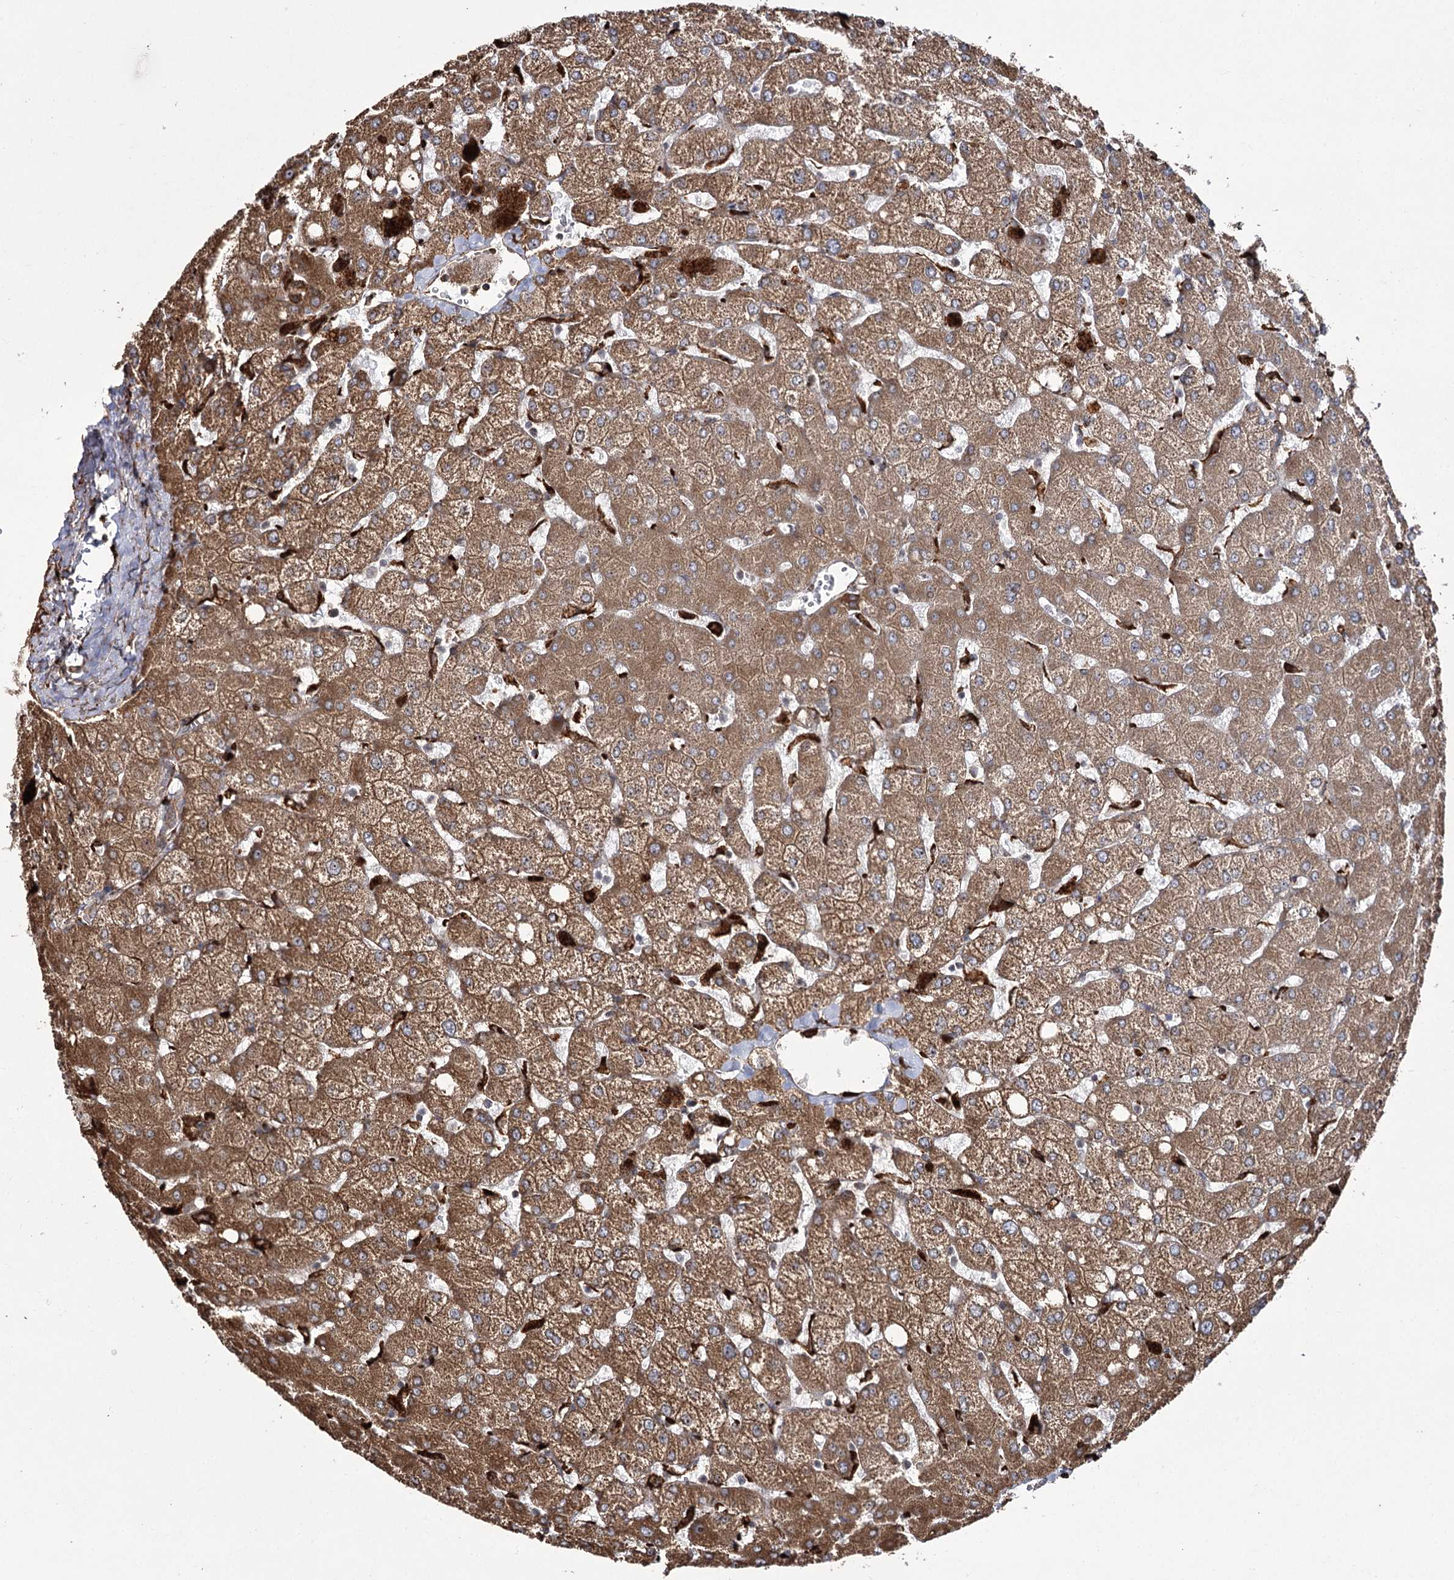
{"staining": {"intensity": "moderate", "quantity": ">75%", "location": "cytoplasmic/membranous"}, "tissue": "liver", "cell_type": "Hepatocytes", "image_type": "normal", "snomed": [{"axis": "morphology", "description": "Normal tissue, NOS"}, {"axis": "topography", "description": "Liver"}], "caption": "Hepatocytes exhibit medium levels of moderate cytoplasmic/membranous staining in approximately >75% of cells in benign human liver. Nuclei are stained in blue.", "gene": "FANCL", "patient": {"sex": "female", "age": 54}}